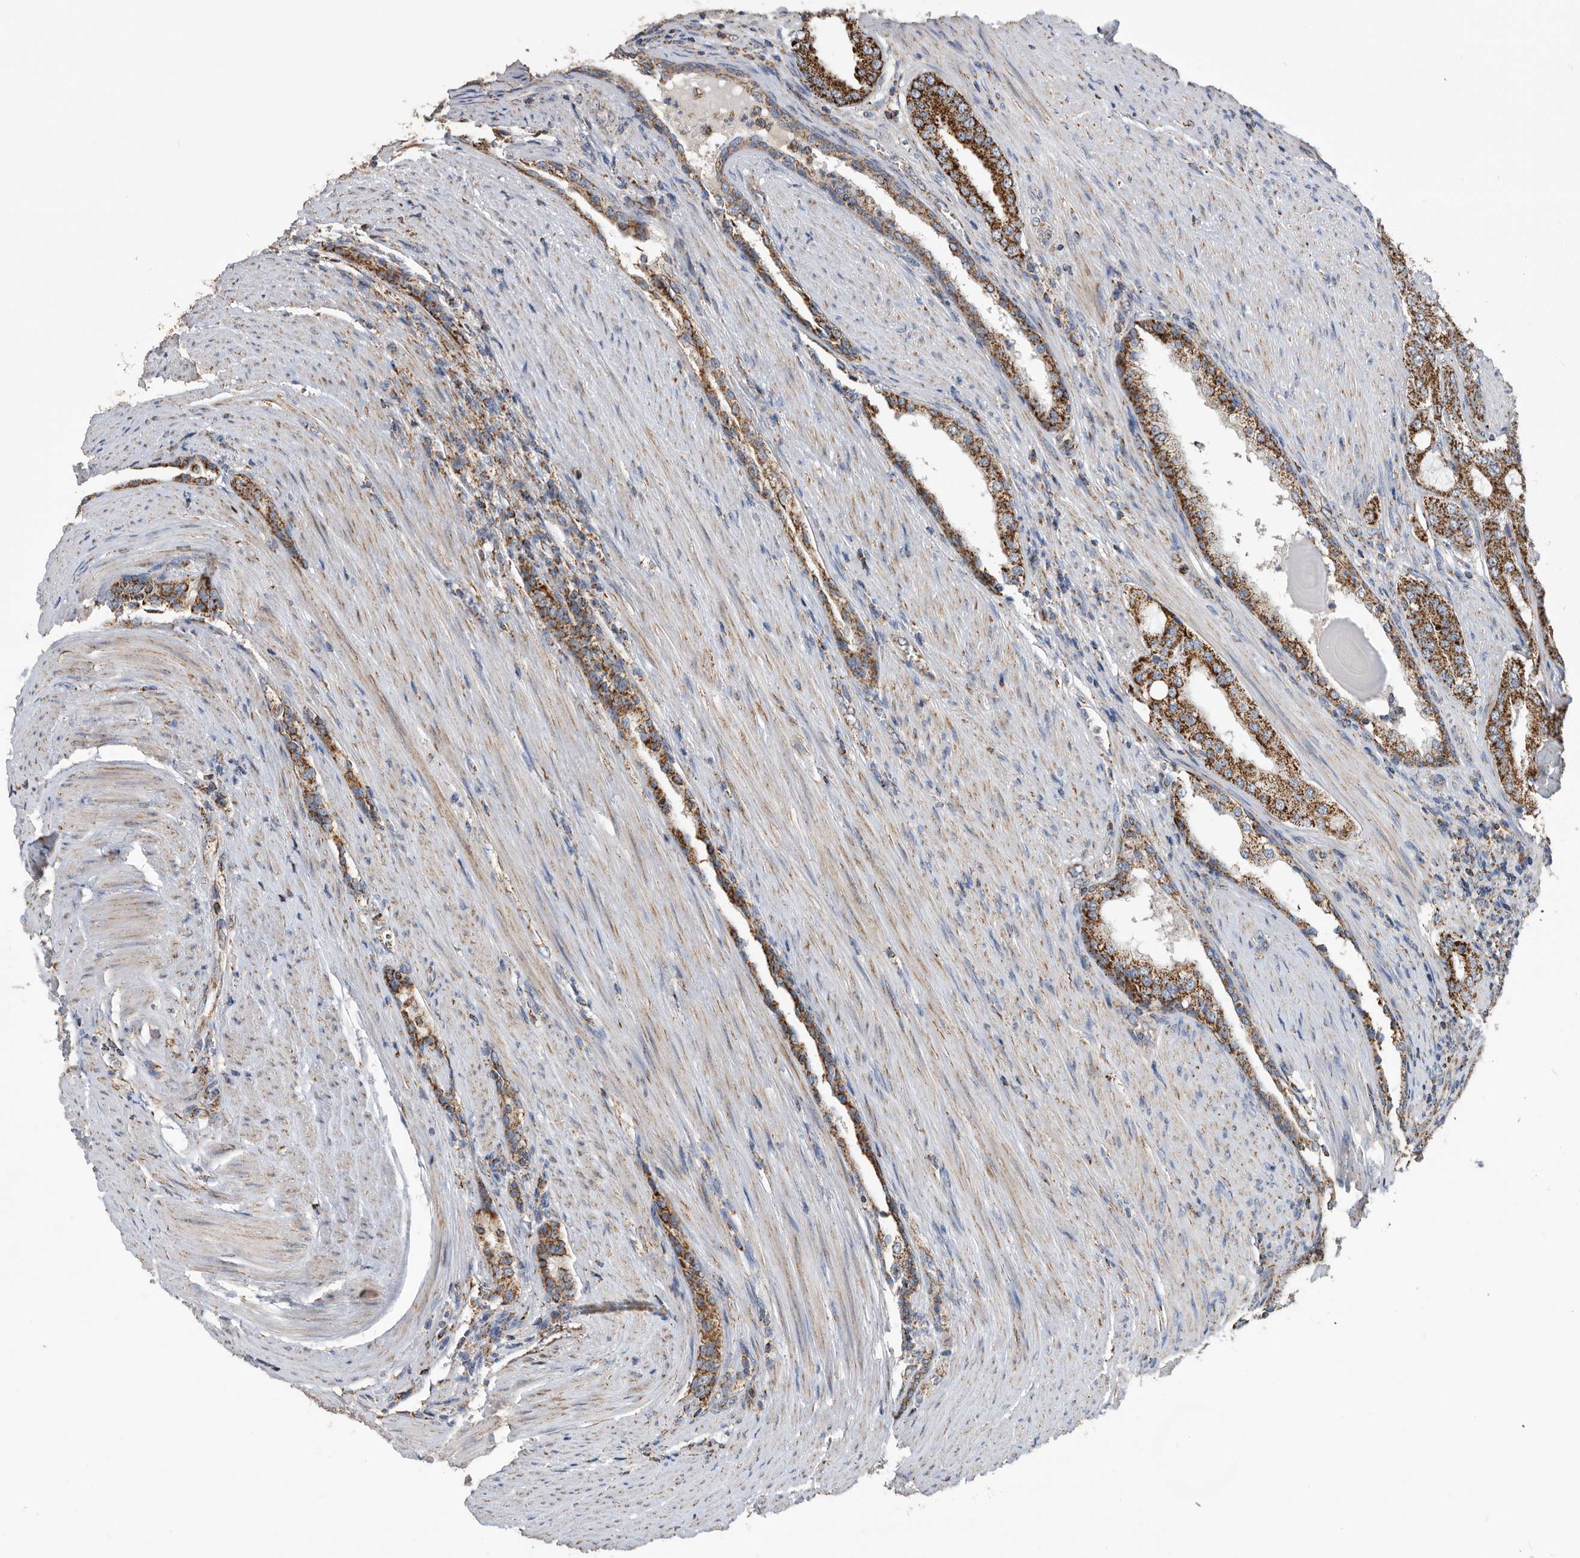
{"staining": {"intensity": "strong", "quantity": ">75%", "location": "cytoplasmic/membranous"}, "tissue": "prostate cancer", "cell_type": "Tumor cells", "image_type": "cancer", "snomed": [{"axis": "morphology", "description": "Adenocarcinoma, High grade"}, {"axis": "topography", "description": "Prostate"}], "caption": "Prostate high-grade adenocarcinoma stained with a protein marker exhibits strong staining in tumor cells.", "gene": "WFDC1", "patient": {"sex": "male", "age": 60}}